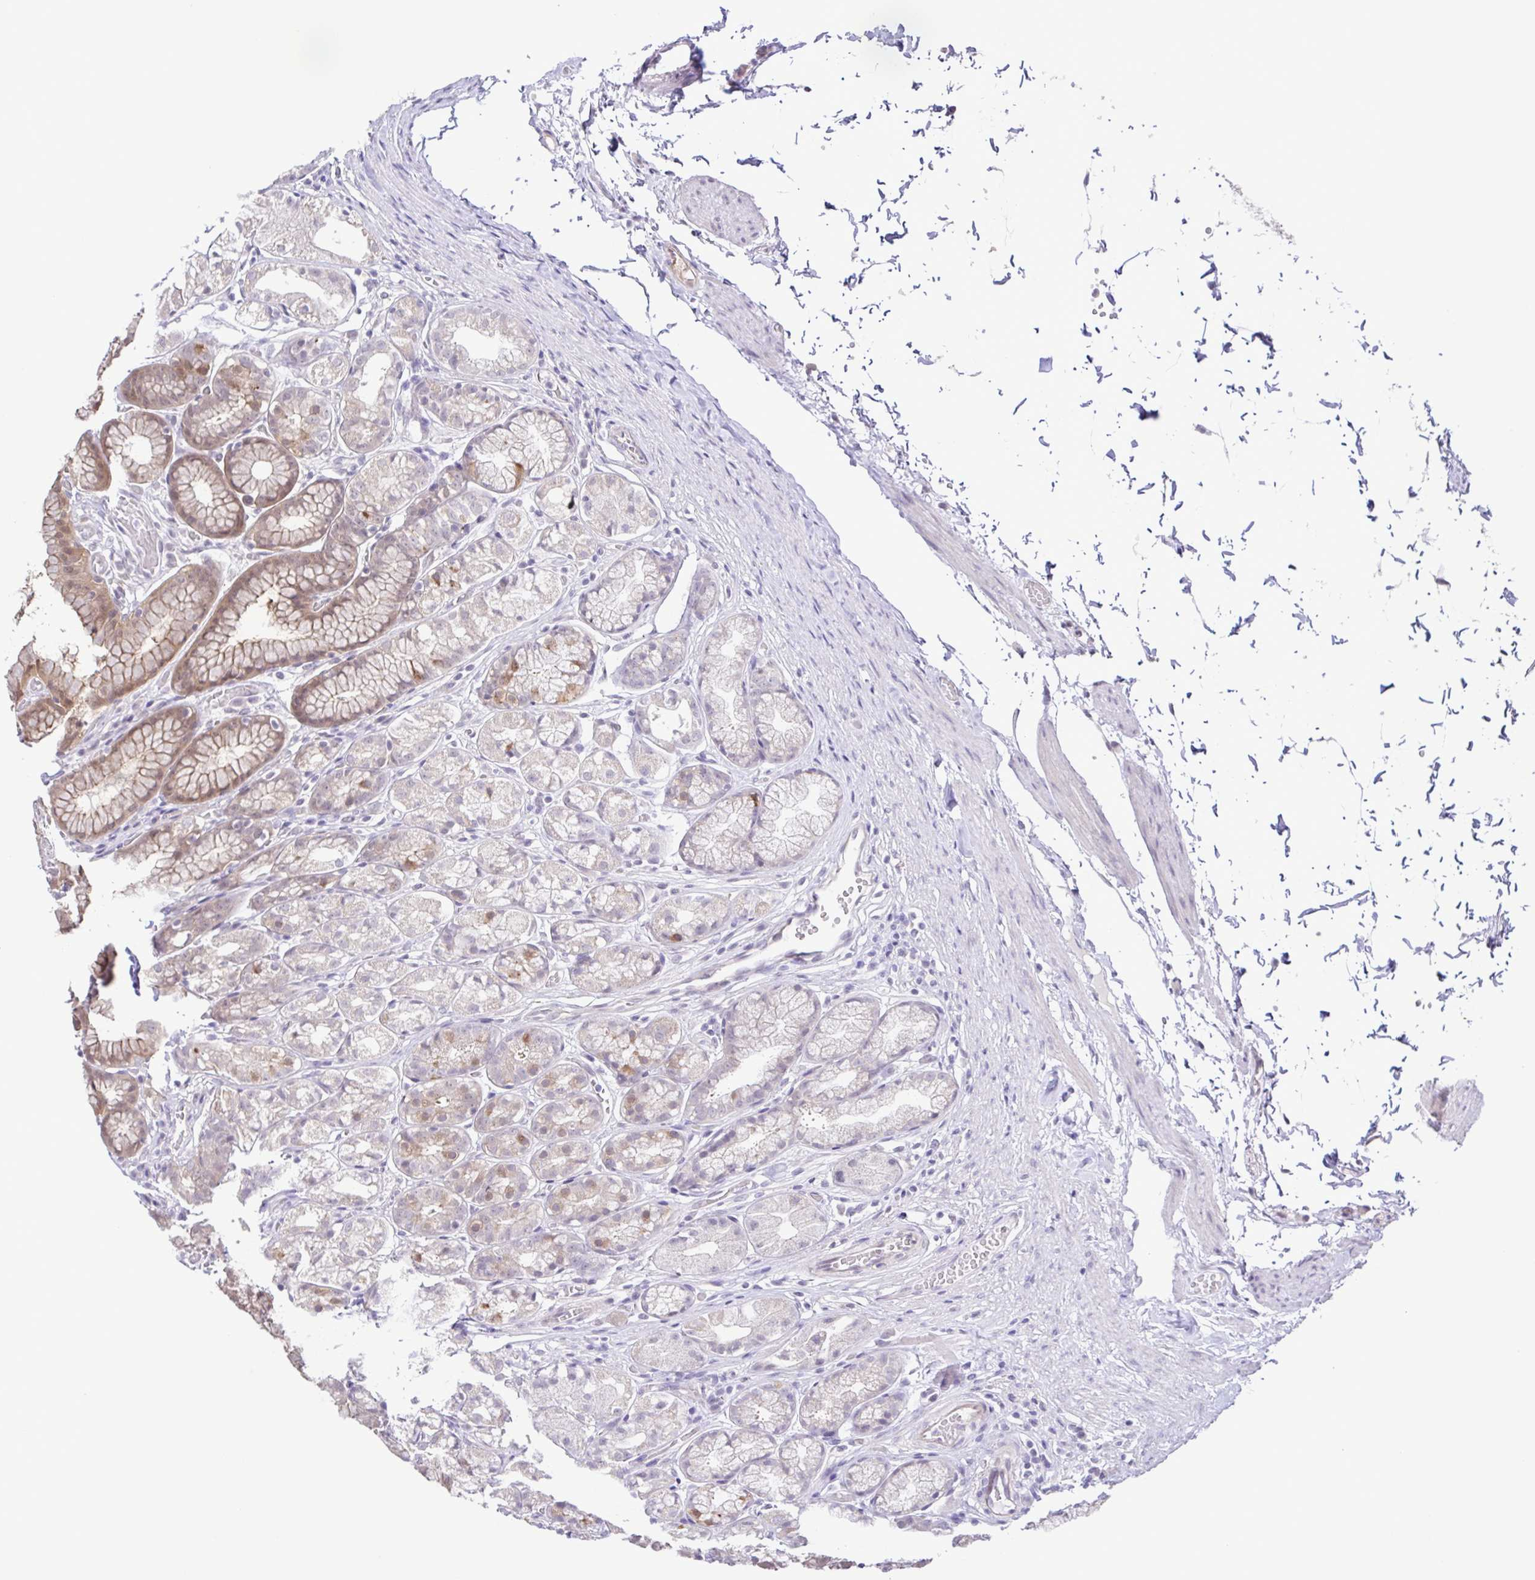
{"staining": {"intensity": "moderate", "quantity": "25%-75%", "location": "cytoplasmic/membranous,nuclear"}, "tissue": "stomach", "cell_type": "Glandular cells", "image_type": "normal", "snomed": [{"axis": "morphology", "description": "Normal tissue, NOS"}, {"axis": "topography", "description": "Stomach"}], "caption": "Moderate cytoplasmic/membranous,nuclear positivity for a protein is identified in about 25%-75% of glandular cells of unremarkable stomach using immunohistochemistry (IHC).", "gene": "IL1RN", "patient": {"sex": "male", "age": 70}}